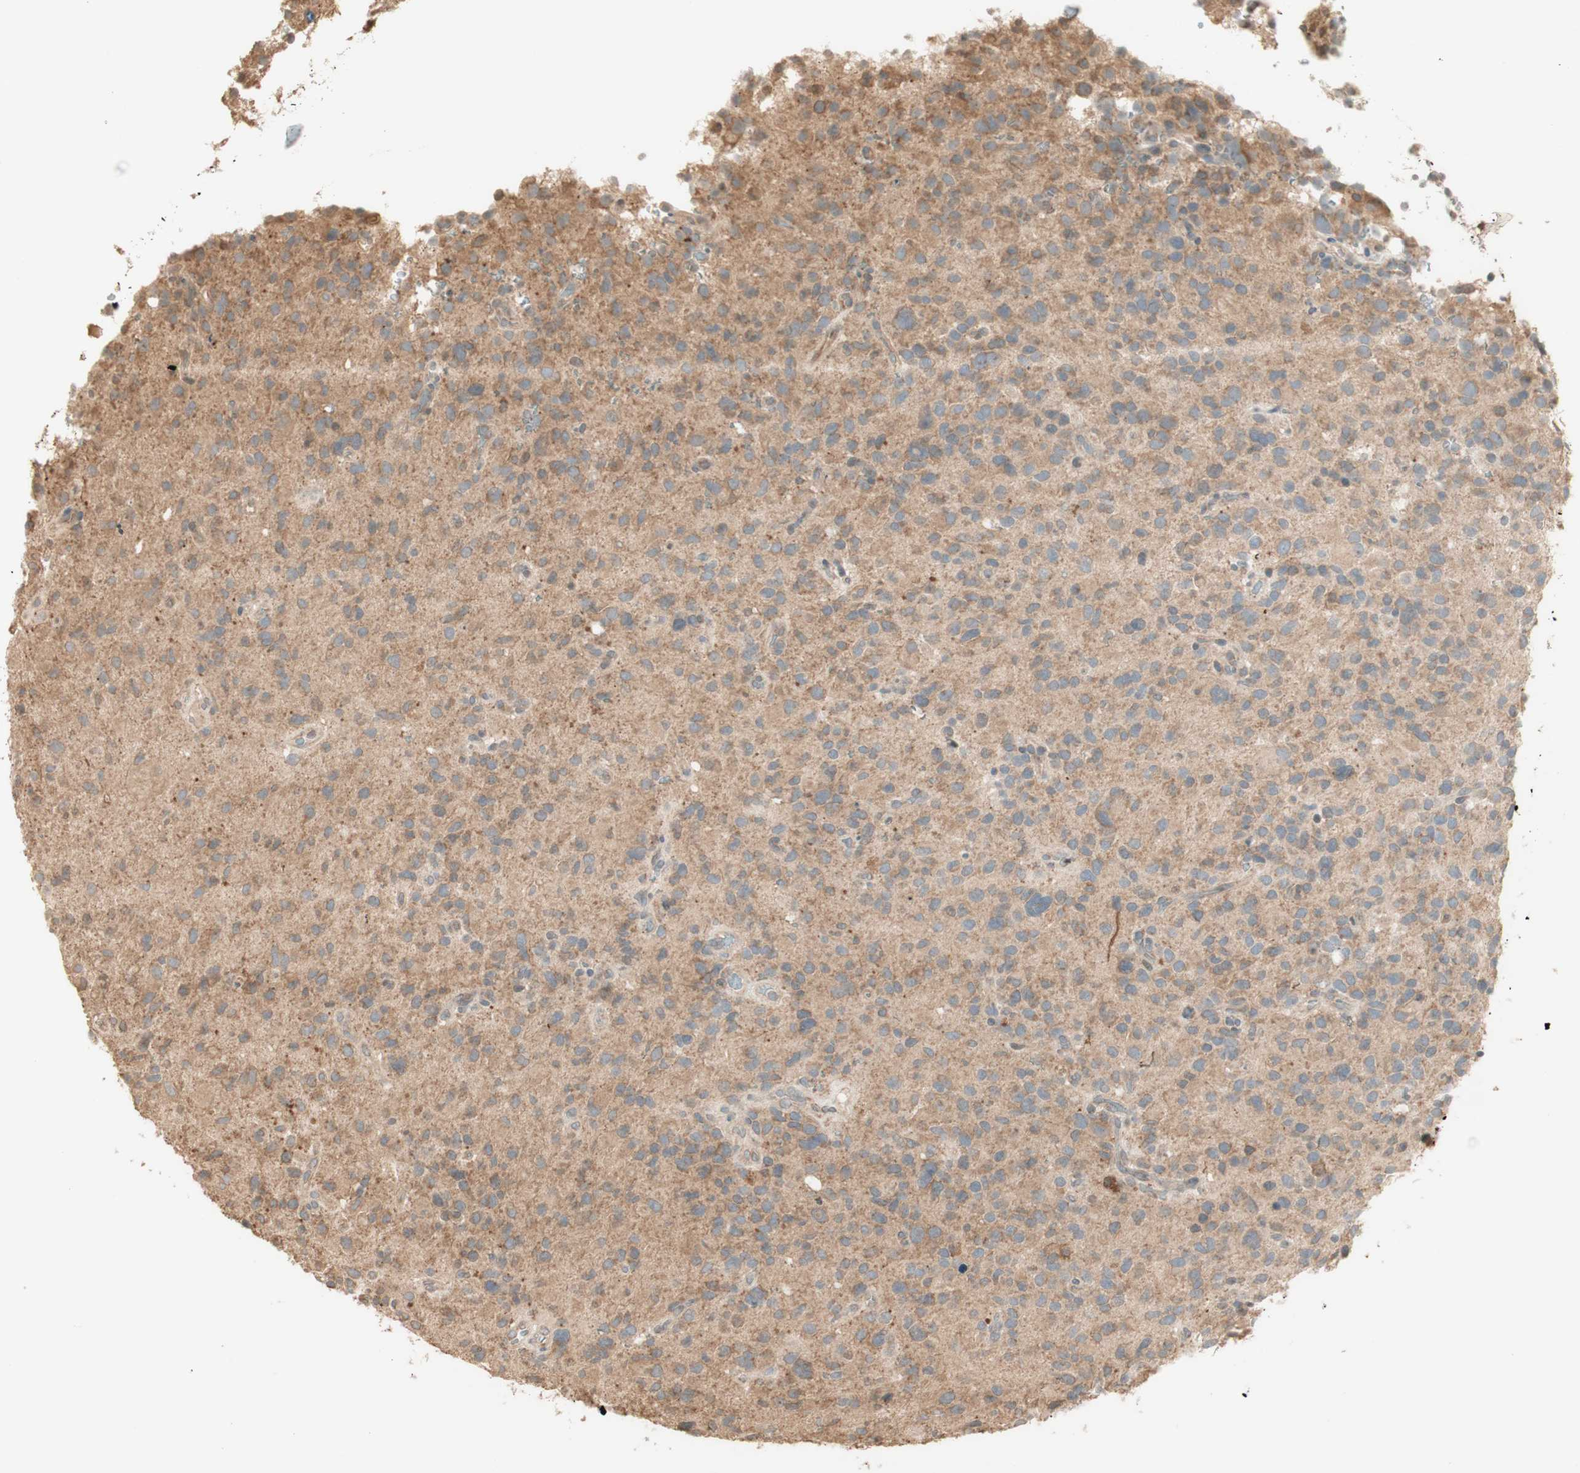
{"staining": {"intensity": "weak", "quantity": ">75%", "location": "cytoplasmic/membranous"}, "tissue": "glioma", "cell_type": "Tumor cells", "image_type": "cancer", "snomed": [{"axis": "morphology", "description": "Glioma, malignant, High grade"}, {"axis": "topography", "description": "Brain"}], "caption": "Tumor cells display low levels of weak cytoplasmic/membranous expression in about >75% of cells in malignant high-grade glioma. (DAB (3,3'-diaminobenzidine) IHC, brown staining for protein, blue staining for nuclei).", "gene": "CLCN2", "patient": {"sex": "male", "age": 48}}